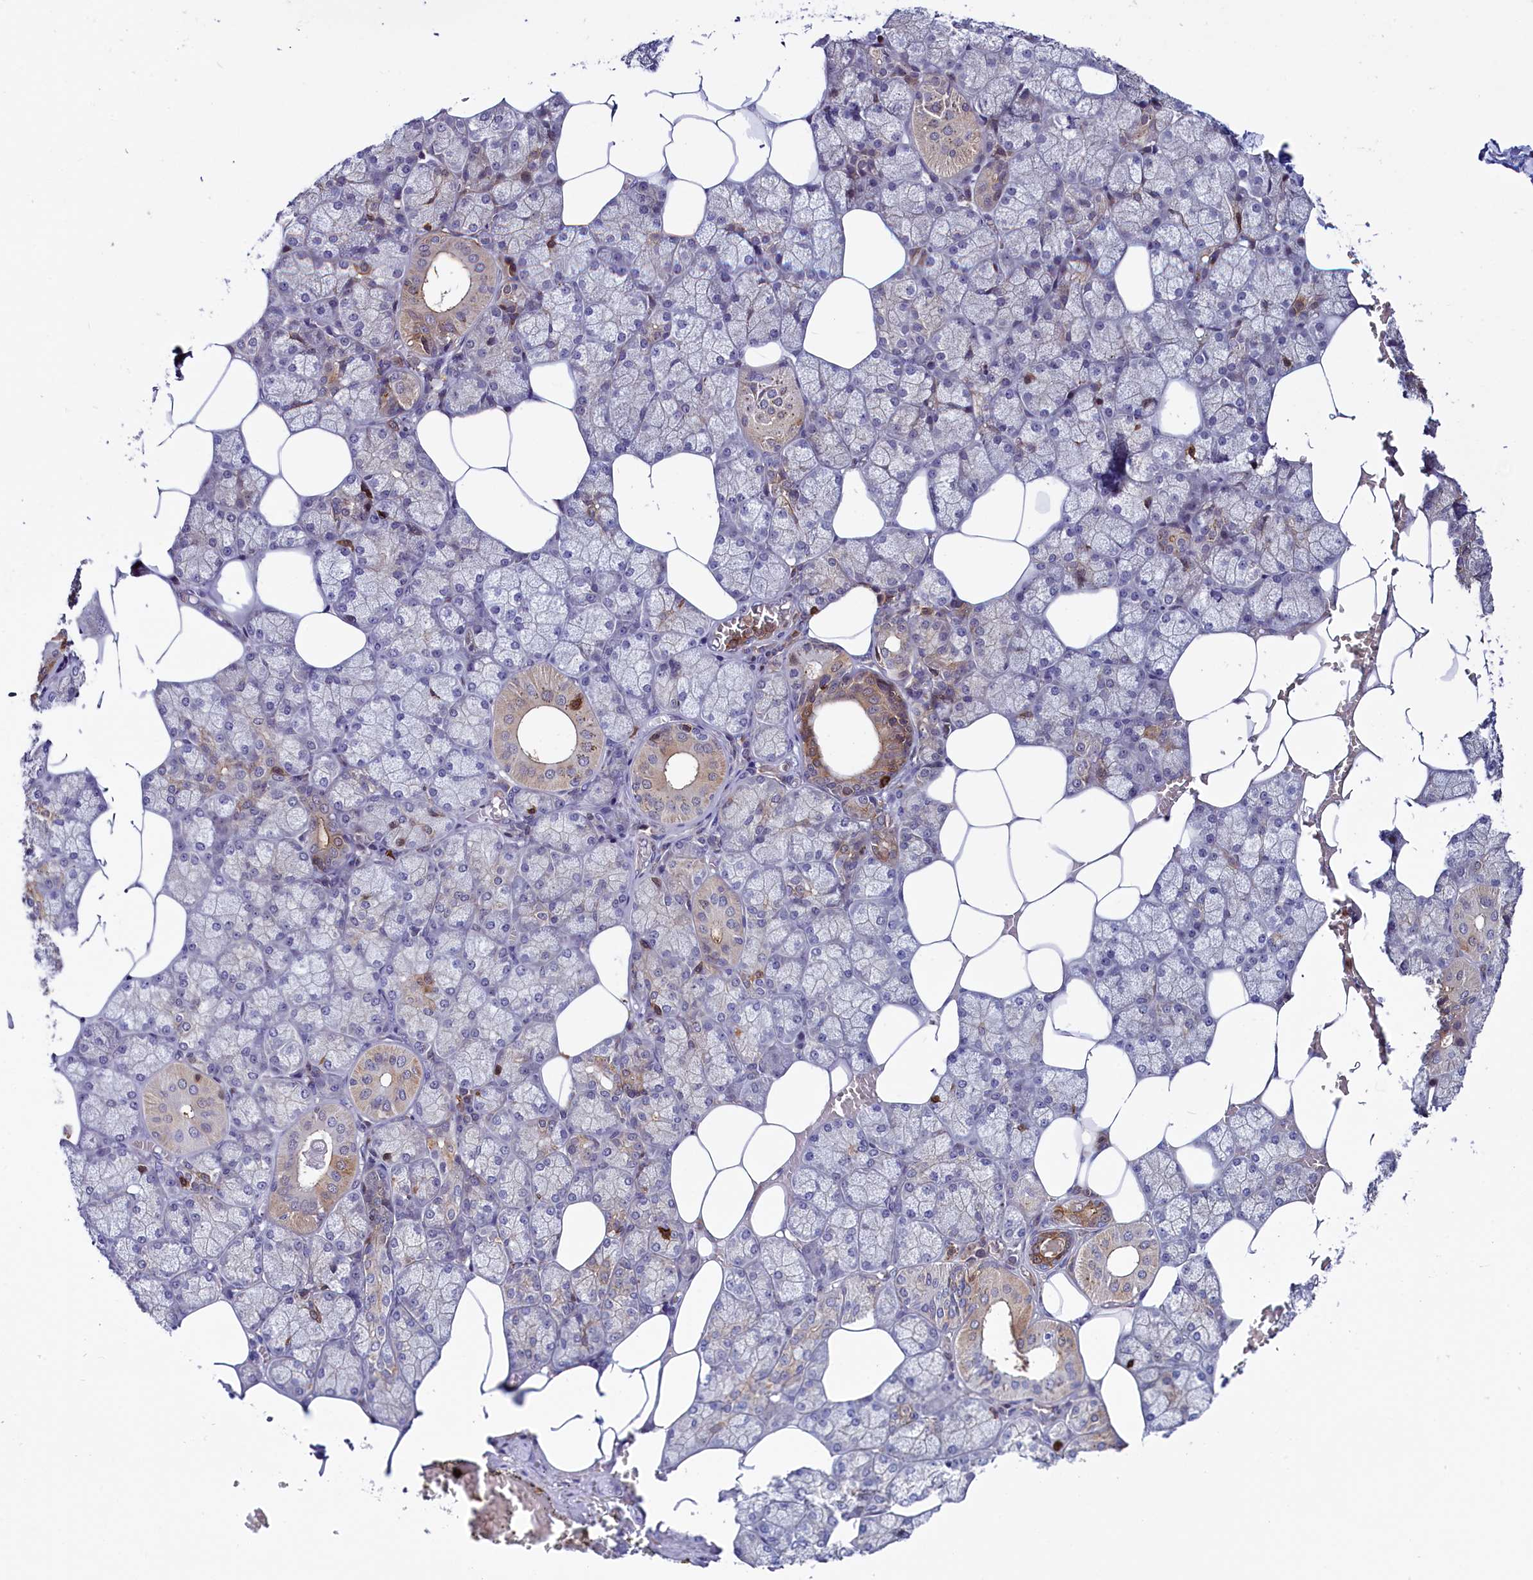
{"staining": {"intensity": "moderate", "quantity": "<25%", "location": "cytoplasmic/membranous,nuclear"}, "tissue": "salivary gland", "cell_type": "Glandular cells", "image_type": "normal", "snomed": [{"axis": "morphology", "description": "Normal tissue, NOS"}, {"axis": "topography", "description": "Salivary gland"}], "caption": "Salivary gland stained with a protein marker displays moderate staining in glandular cells.", "gene": "CIAPIN1", "patient": {"sex": "male", "age": 62}}